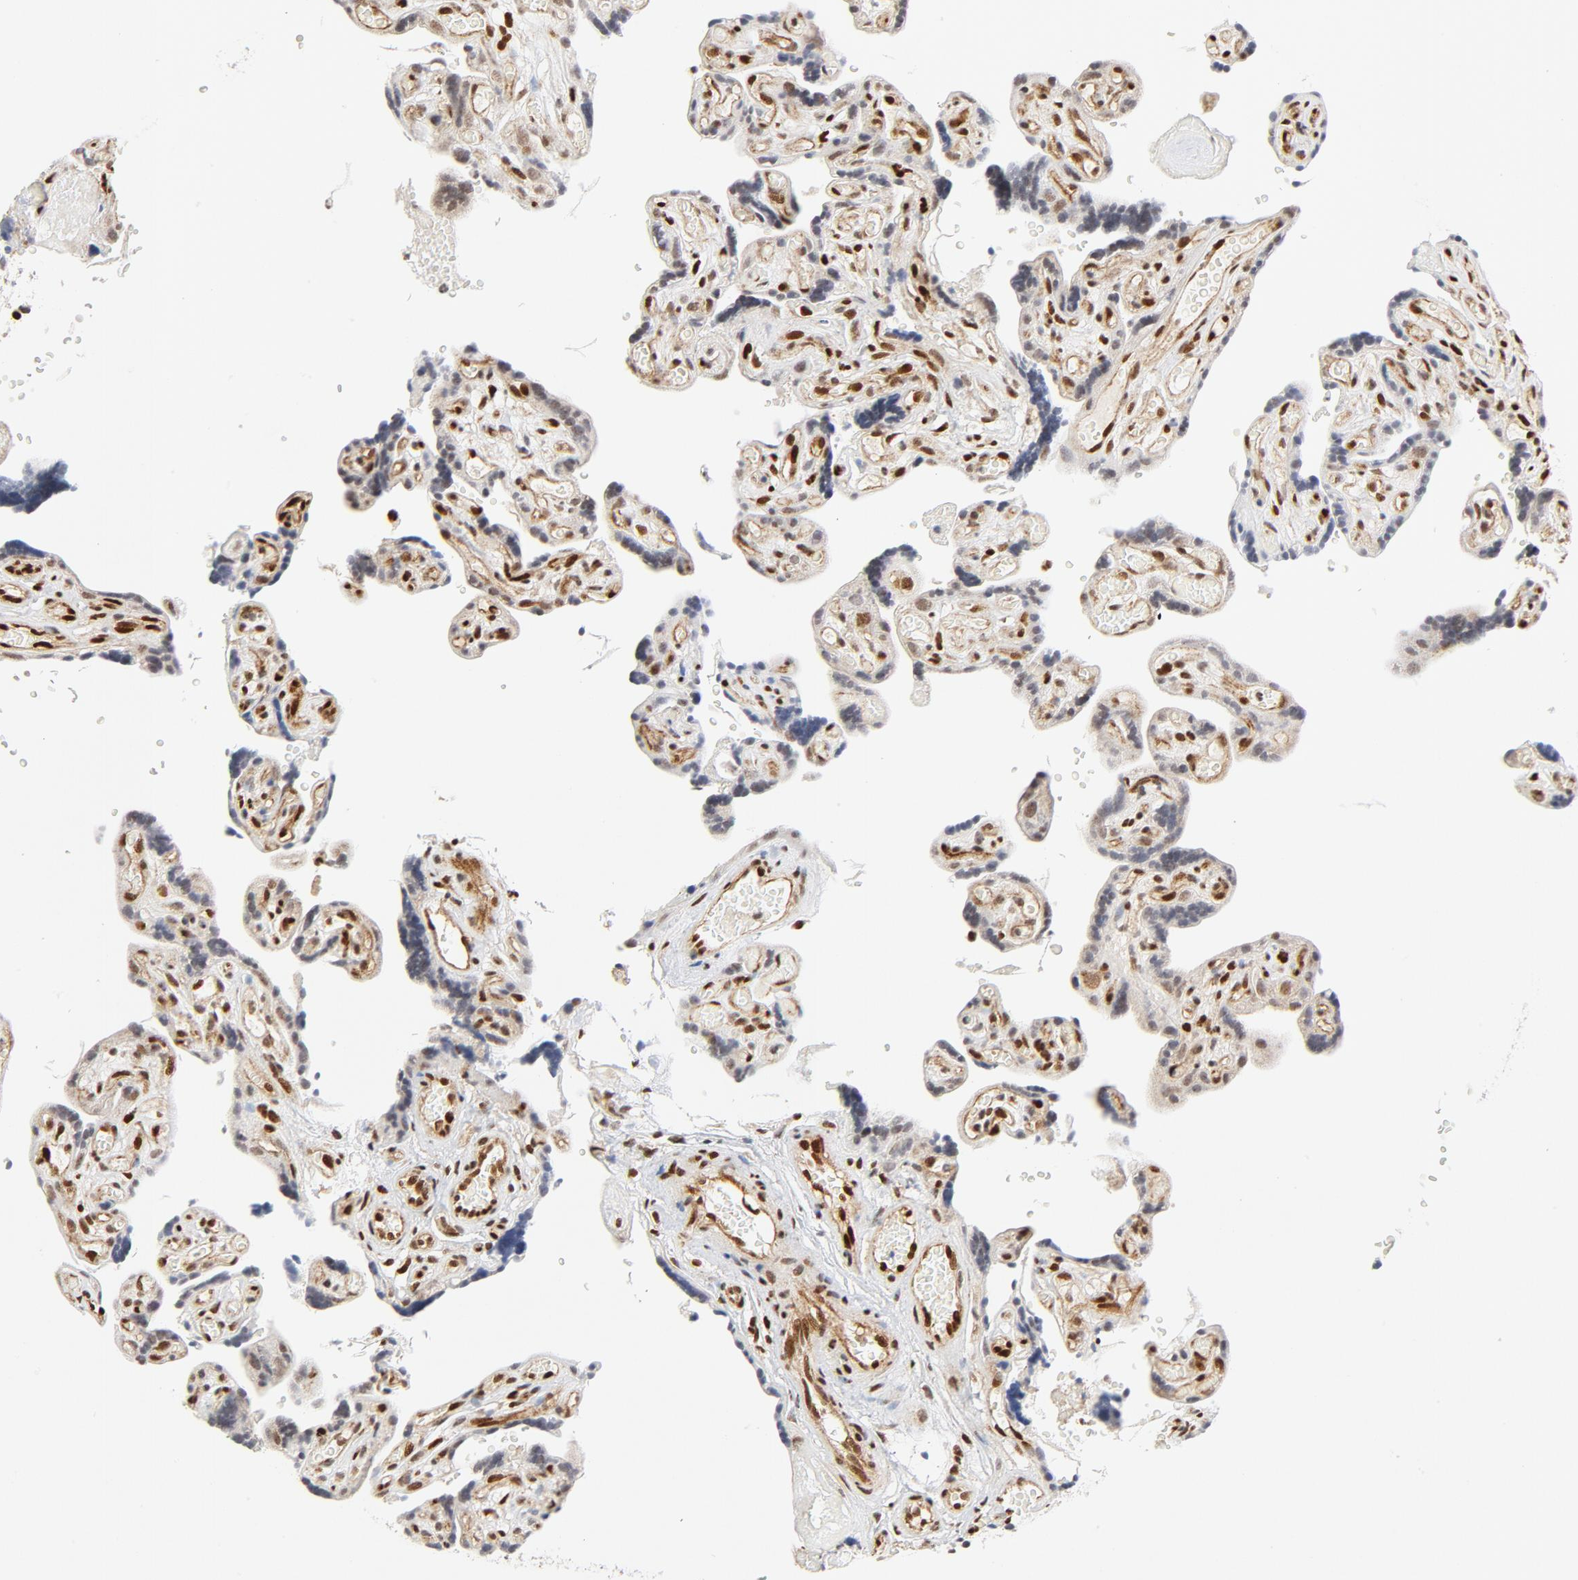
{"staining": {"intensity": "moderate", "quantity": "25%-75%", "location": "nuclear"}, "tissue": "placenta", "cell_type": "Trophoblastic cells", "image_type": "normal", "snomed": [{"axis": "morphology", "description": "Normal tissue, NOS"}, {"axis": "topography", "description": "Placenta"}], "caption": "Immunohistochemical staining of normal placenta demonstrates 25%-75% levels of moderate nuclear protein positivity in approximately 25%-75% of trophoblastic cells. The staining was performed using DAB (3,3'-diaminobenzidine), with brown indicating positive protein expression. Nuclei are stained blue with hematoxylin.", "gene": "MEF2A", "patient": {"sex": "female", "age": 30}}